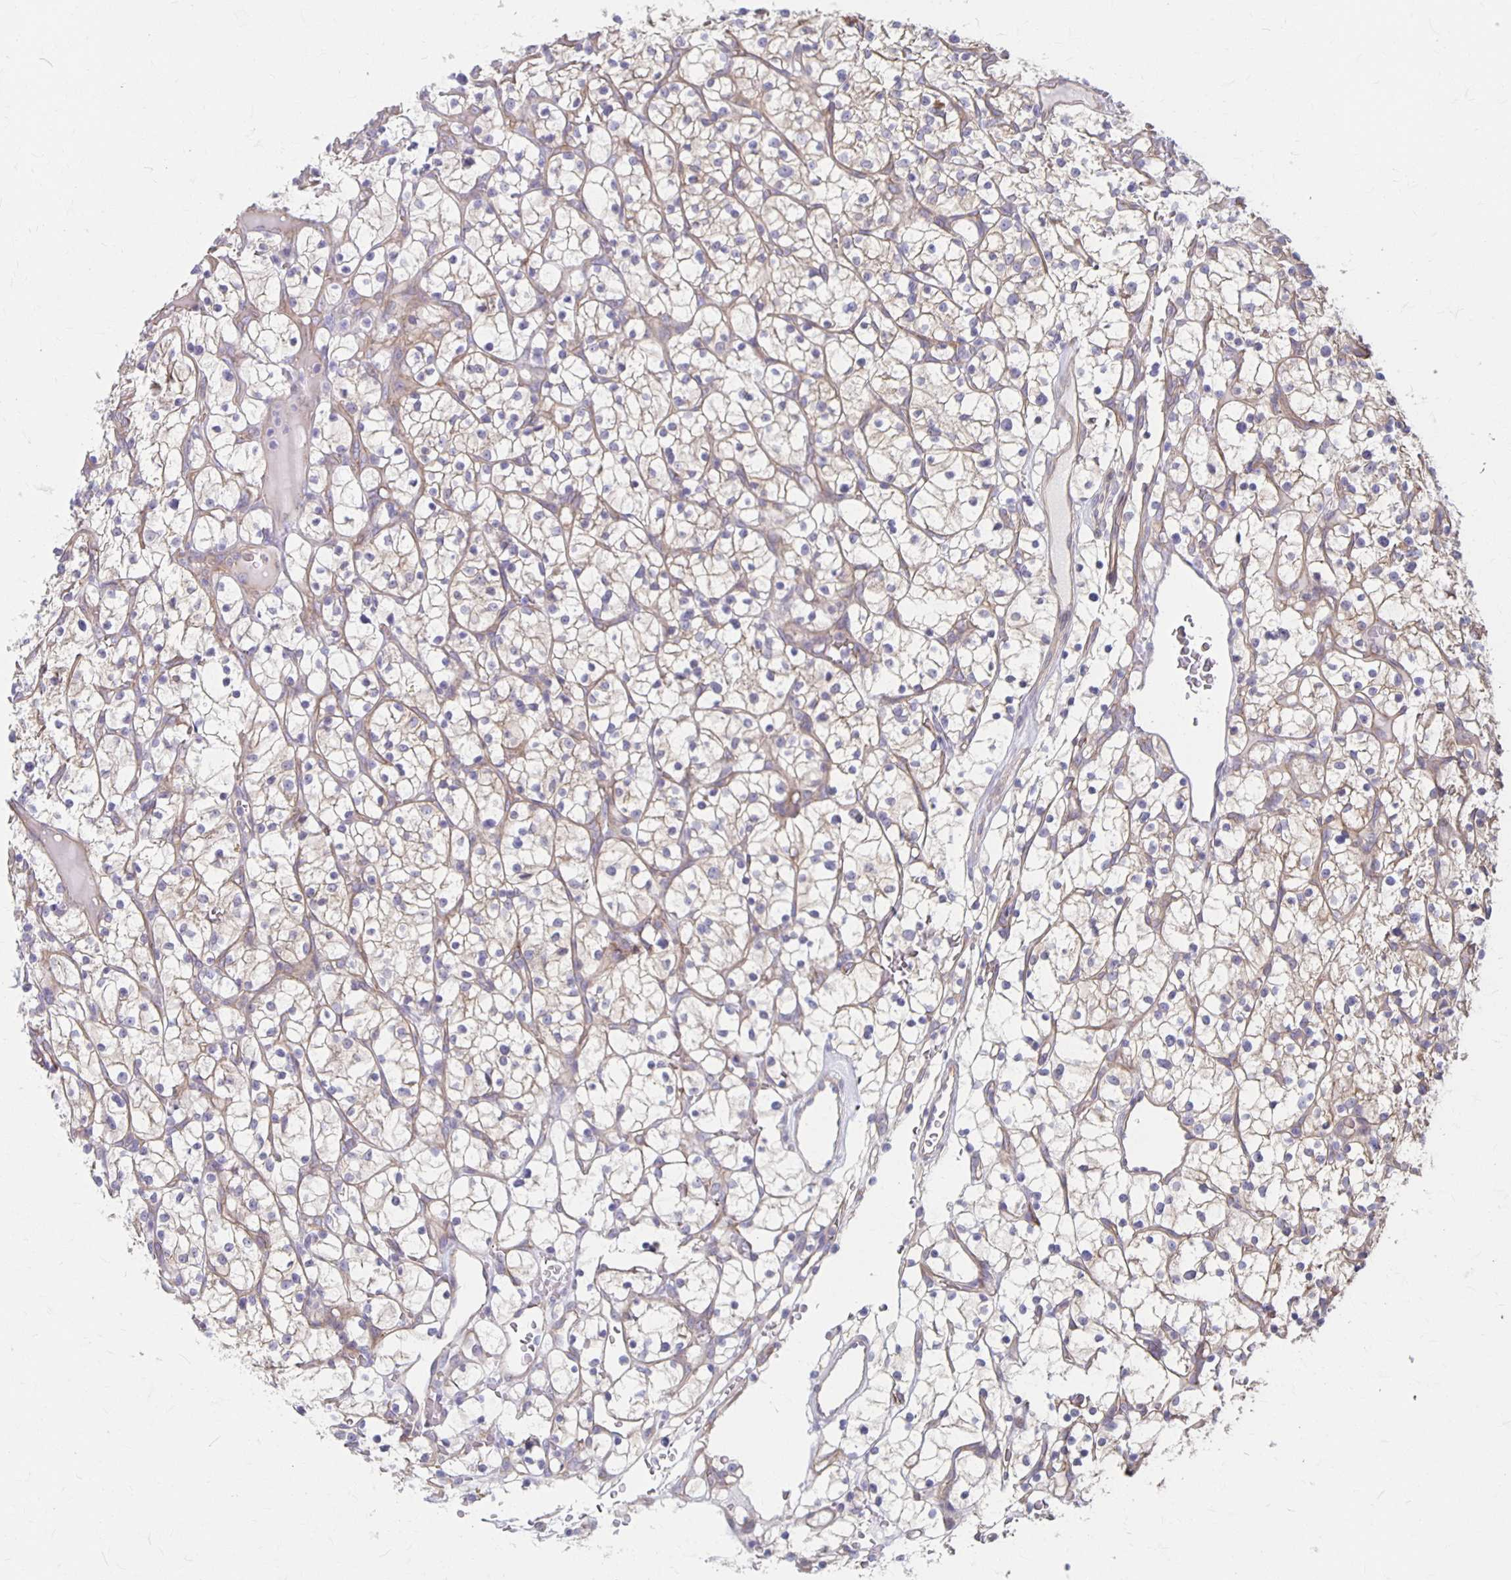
{"staining": {"intensity": "negative", "quantity": "none", "location": "none"}, "tissue": "renal cancer", "cell_type": "Tumor cells", "image_type": "cancer", "snomed": [{"axis": "morphology", "description": "Adenocarcinoma, NOS"}, {"axis": "topography", "description": "Kidney"}], "caption": "This is an IHC histopathology image of renal adenocarcinoma. There is no staining in tumor cells.", "gene": "PPP1R3E", "patient": {"sex": "female", "age": 64}}